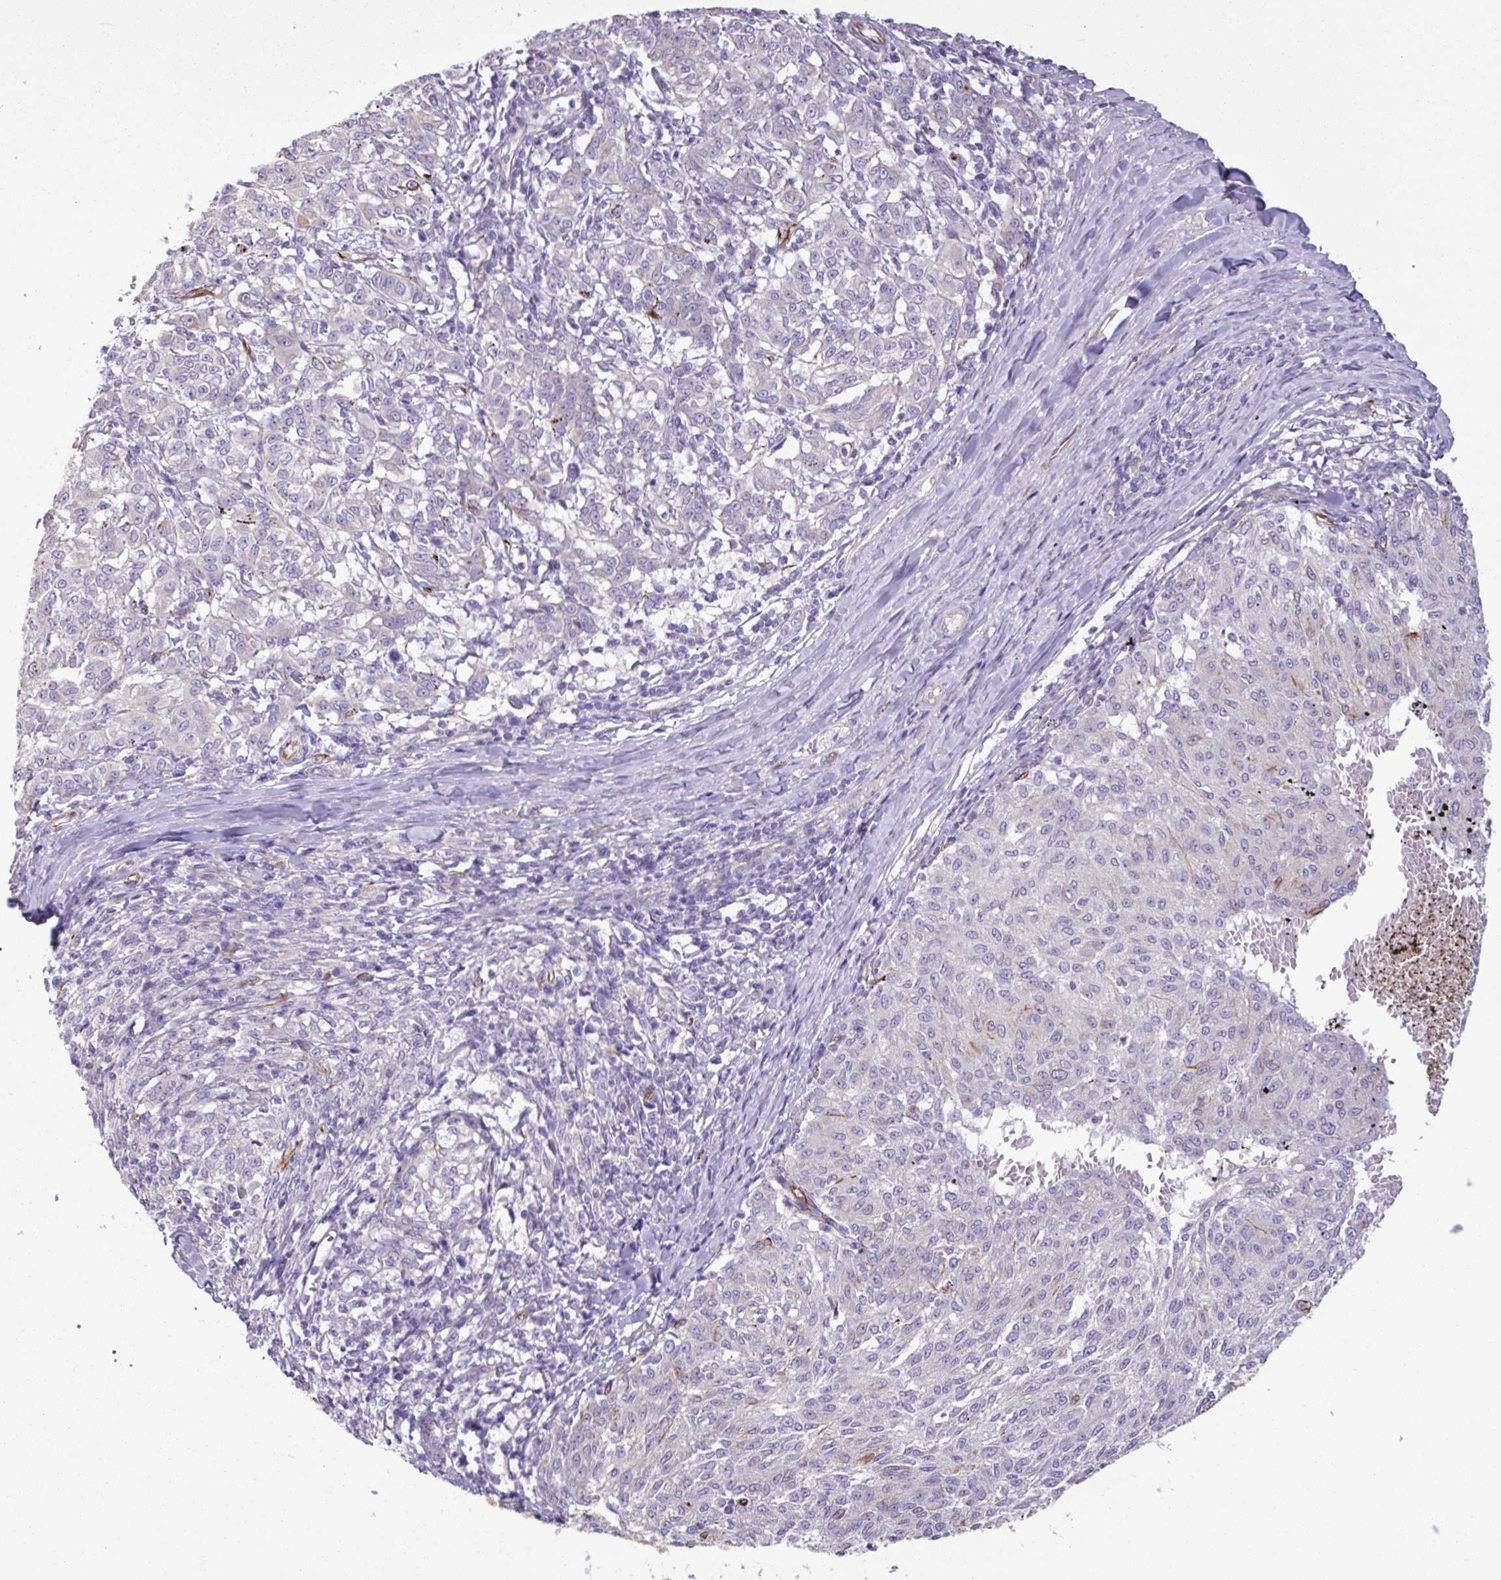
{"staining": {"intensity": "negative", "quantity": "none", "location": "none"}, "tissue": "melanoma", "cell_type": "Tumor cells", "image_type": "cancer", "snomed": [{"axis": "morphology", "description": "Malignant melanoma, NOS"}, {"axis": "topography", "description": "Skin"}], "caption": "Tumor cells show no significant expression in malignant melanoma.", "gene": "BTD", "patient": {"sex": "female", "age": 72}}